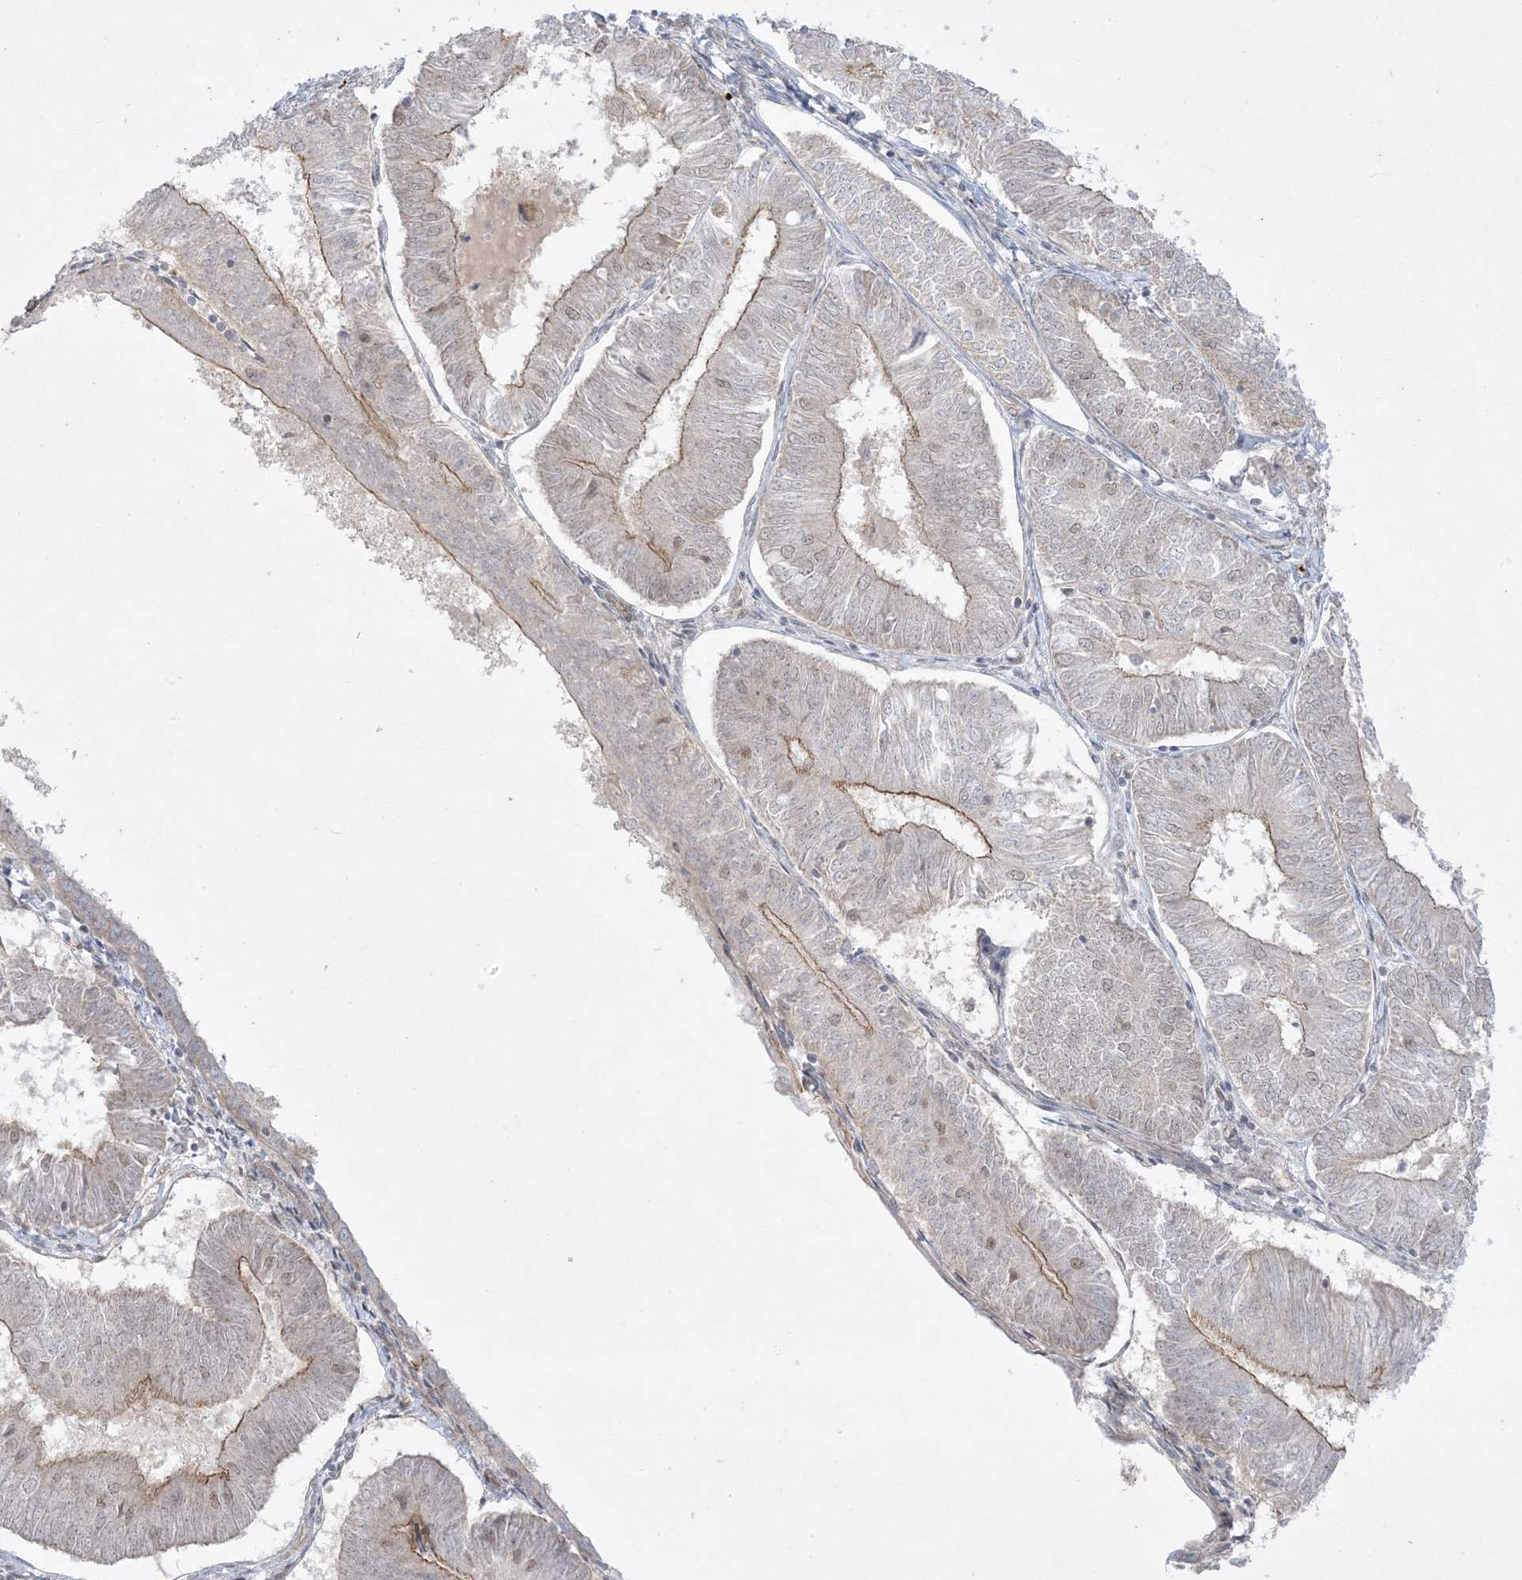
{"staining": {"intensity": "moderate", "quantity": "25%-75%", "location": "cytoplasmic/membranous"}, "tissue": "endometrial cancer", "cell_type": "Tumor cells", "image_type": "cancer", "snomed": [{"axis": "morphology", "description": "Adenocarcinoma, NOS"}, {"axis": "topography", "description": "Endometrium"}], "caption": "Adenocarcinoma (endometrial) tissue displays moderate cytoplasmic/membranous staining in approximately 25%-75% of tumor cells Immunohistochemistry (ihc) stains the protein in brown and the nuclei are stained blue.", "gene": "PTK6", "patient": {"sex": "female", "age": 58}}